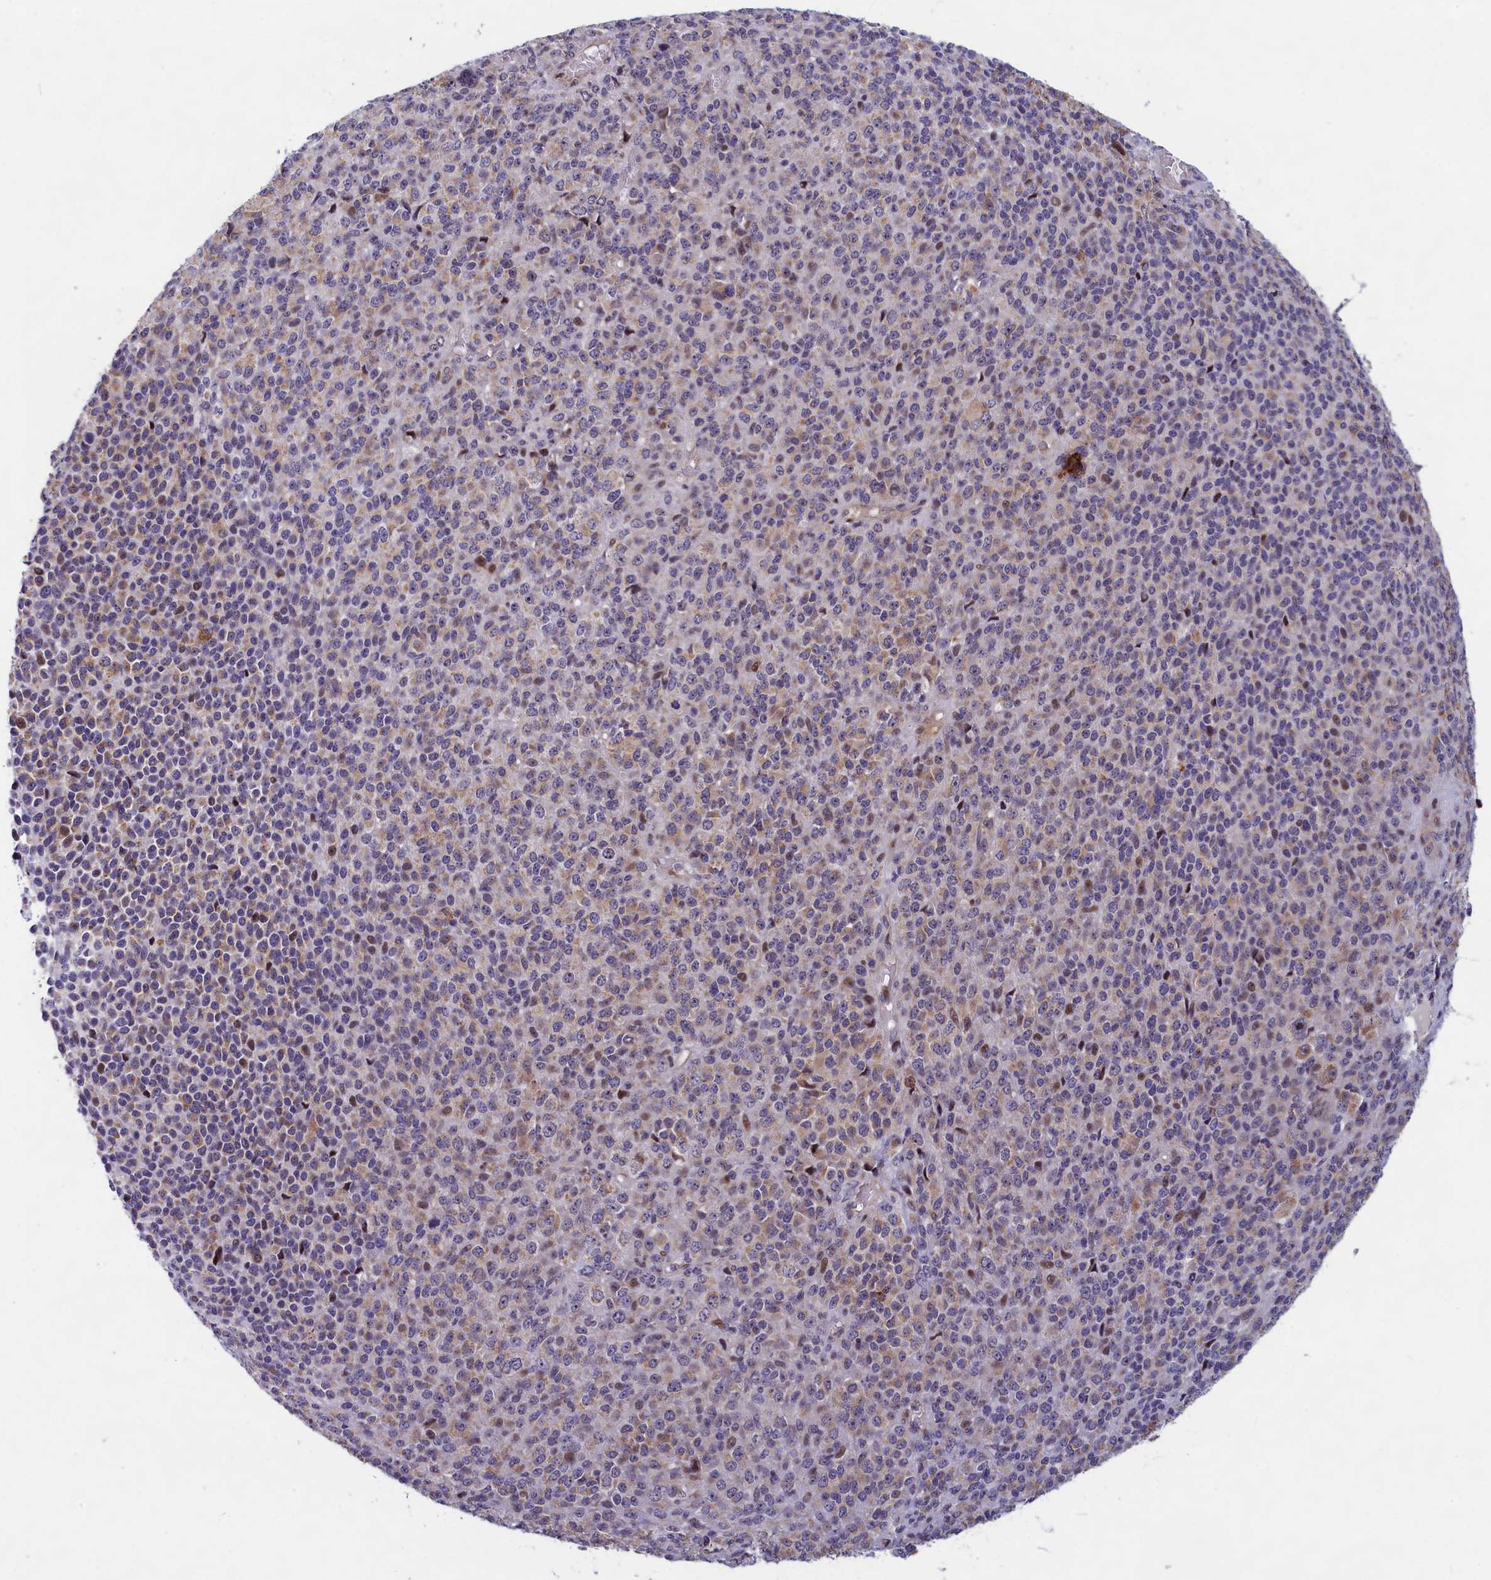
{"staining": {"intensity": "weak", "quantity": "25%-75%", "location": "cytoplasmic/membranous"}, "tissue": "melanoma", "cell_type": "Tumor cells", "image_type": "cancer", "snomed": [{"axis": "morphology", "description": "Malignant melanoma, Metastatic site"}, {"axis": "topography", "description": "Brain"}], "caption": "Malignant melanoma (metastatic site) tissue demonstrates weak cytoplasmic/membranous expression in approximately 25%-75% of tumor cells, visualized by immunohistochemistry.", "gene": "ANKRD34B", "patient": {"sex": "female", "age": 56}}